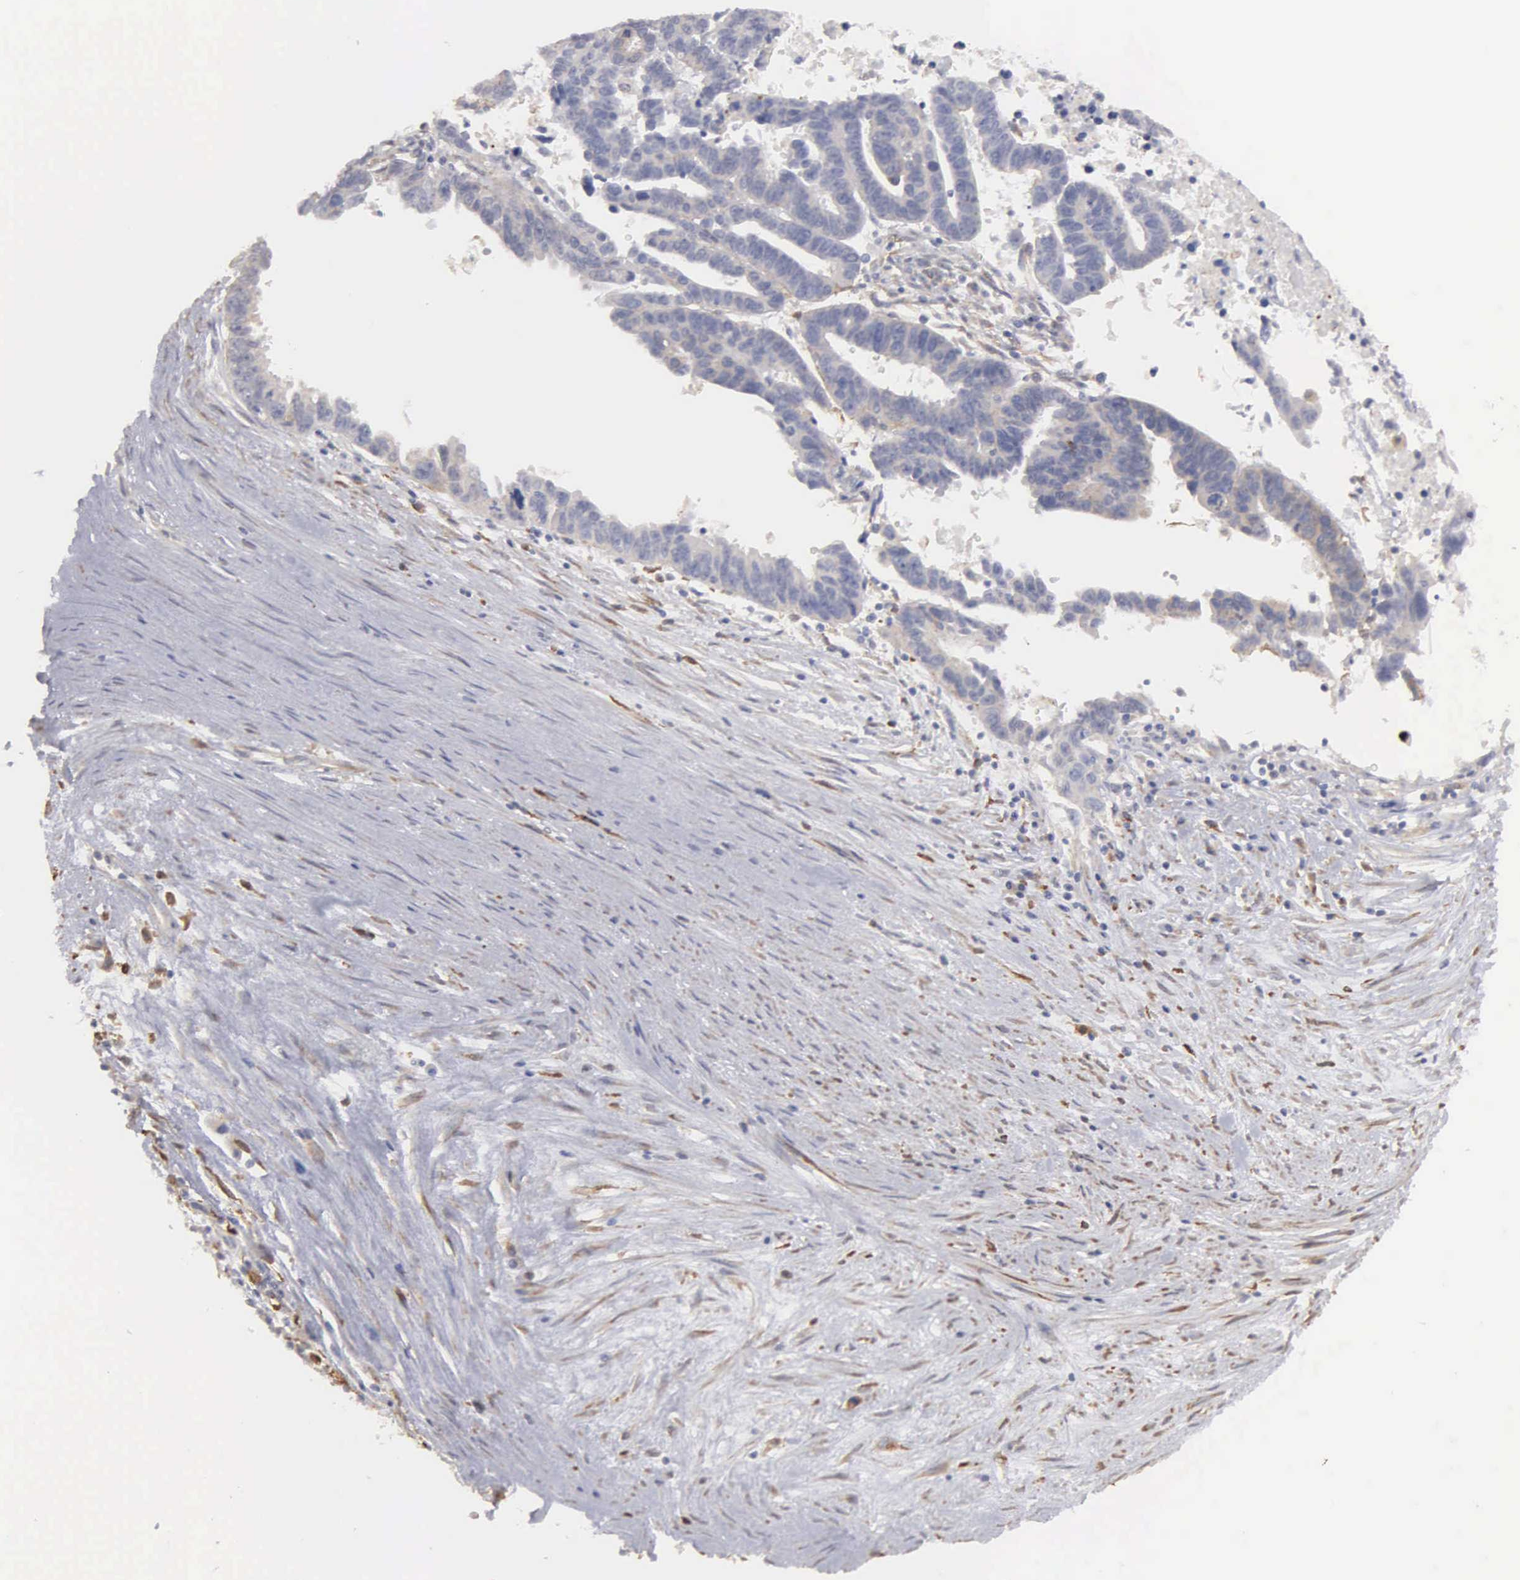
{"staining": {"intensity": "negative", "quantity": "none", "location": "none"}, "tissue": "ovarian cancer", "cell_type": "Tumor cells", "image_type": "cancer", "snomed": [{"axis": "morphology", "description": "Carcinoma, endometroid"}, {"axis": "morphology", "description": "Cystadenocarcinoma, serous, NOS"}, {"axis": "topography", "description": "Ovary"}], "caption": "Tumor cells are negative for protein expression in human ovarian cancer.", "gene": "LIN52", "patient": {"sex": "female", "age": 45}}